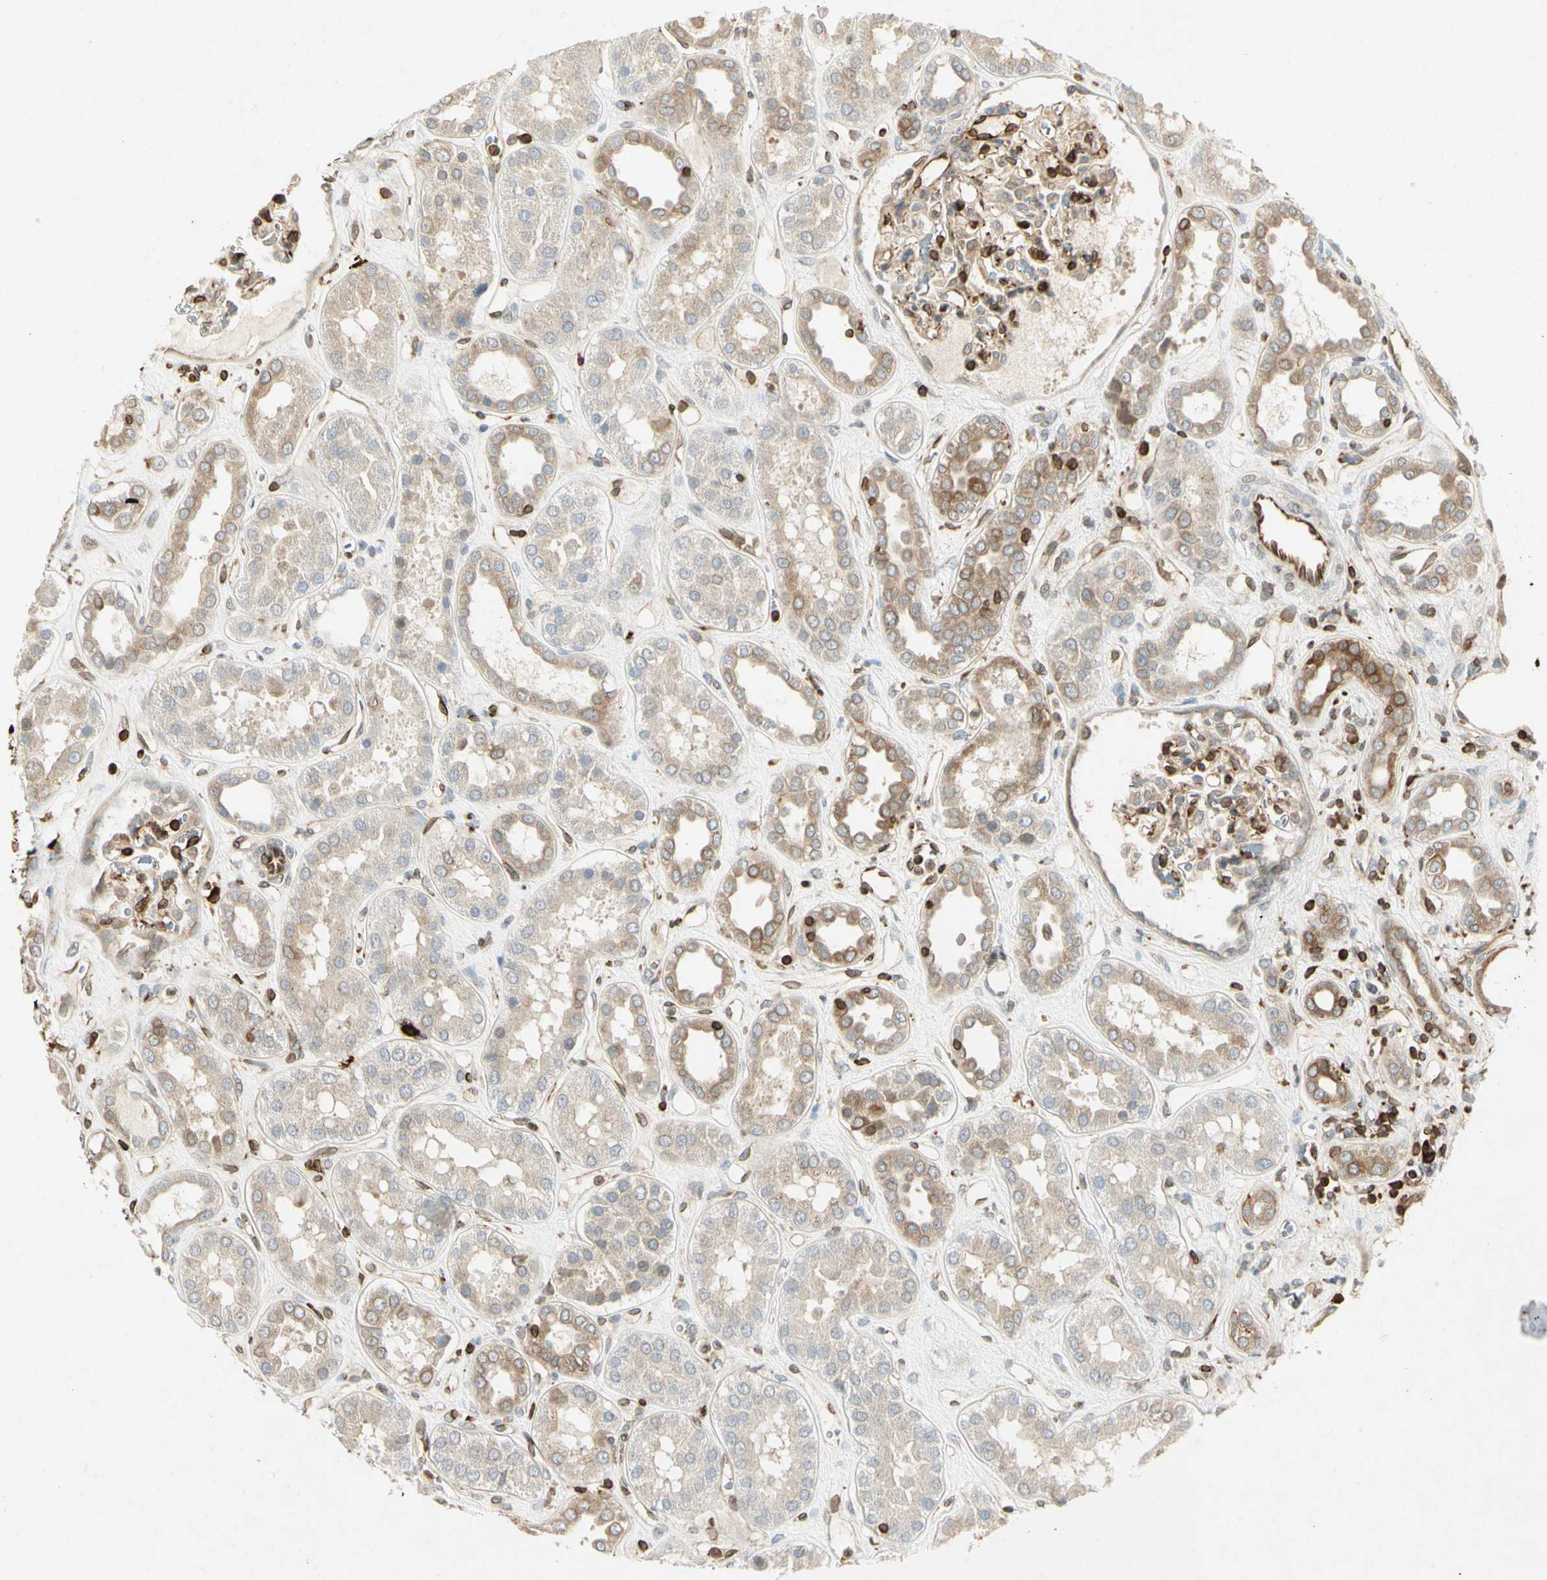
{"staining": {"intensity": "strong", "quantity": ">75%", "location": "cytoplasmic/membranous"}, "tissue": "kidney", "cell_type": "Cells in glomeruli", "image_type": "normal", "snomed": [{"axis": "morphology", "description": "Normal tissue, NOS"}, {"axis": "topography", "description": "Kidney"}], "caption": "A high-resolution histopathology image shows immunohistochemistry staining of normal kidney, which exhibits strong cytoplasmic/membranous positivity in approximately >75% of cells in glomeruli.", "gene": "TAPBP", "patient": {"sex": "male", "age": 59}}